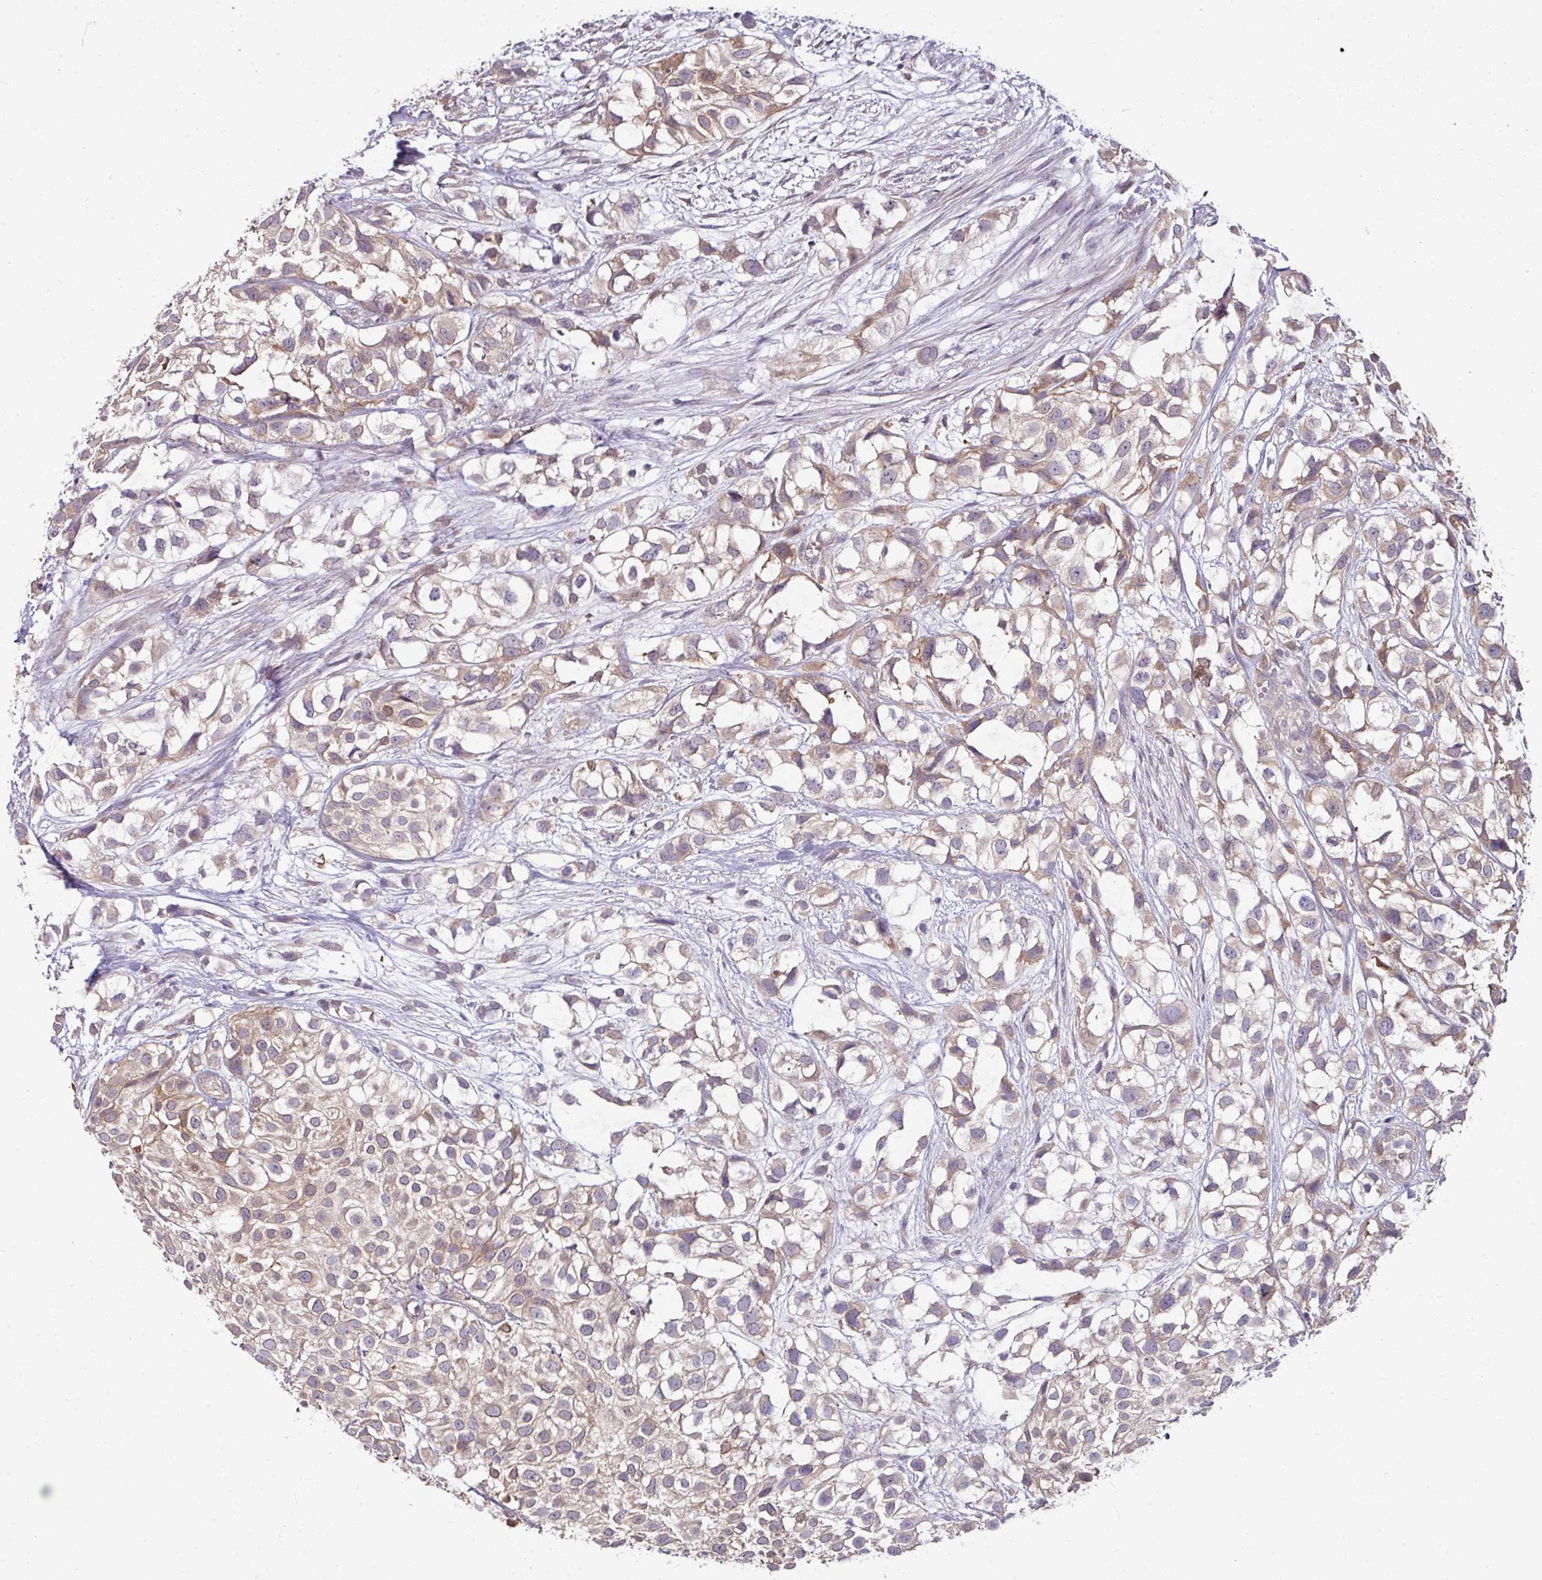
{"staining": {"intensity": "weak", "quantity": "25%-75%", "location": "cytoplasmic/membranous"}, "tissue": "urothelial cancer", "cell_type": "Tumor cells", "image_type": "cancer", "snomed": [{"axis": "morphology", "description": "Urothelial carcinoma, High grade"}, {"axis": "topography", "description": "Urinary bladder"}], "caption": "This is a micrograph of IHC staining of high-grade urothelial carcinoma, which shows weak staining in the cytoplasmic/membranous of tumor cells.", "gene": "SLAMF6", "patient": {"sex": "male", "age": 56}}